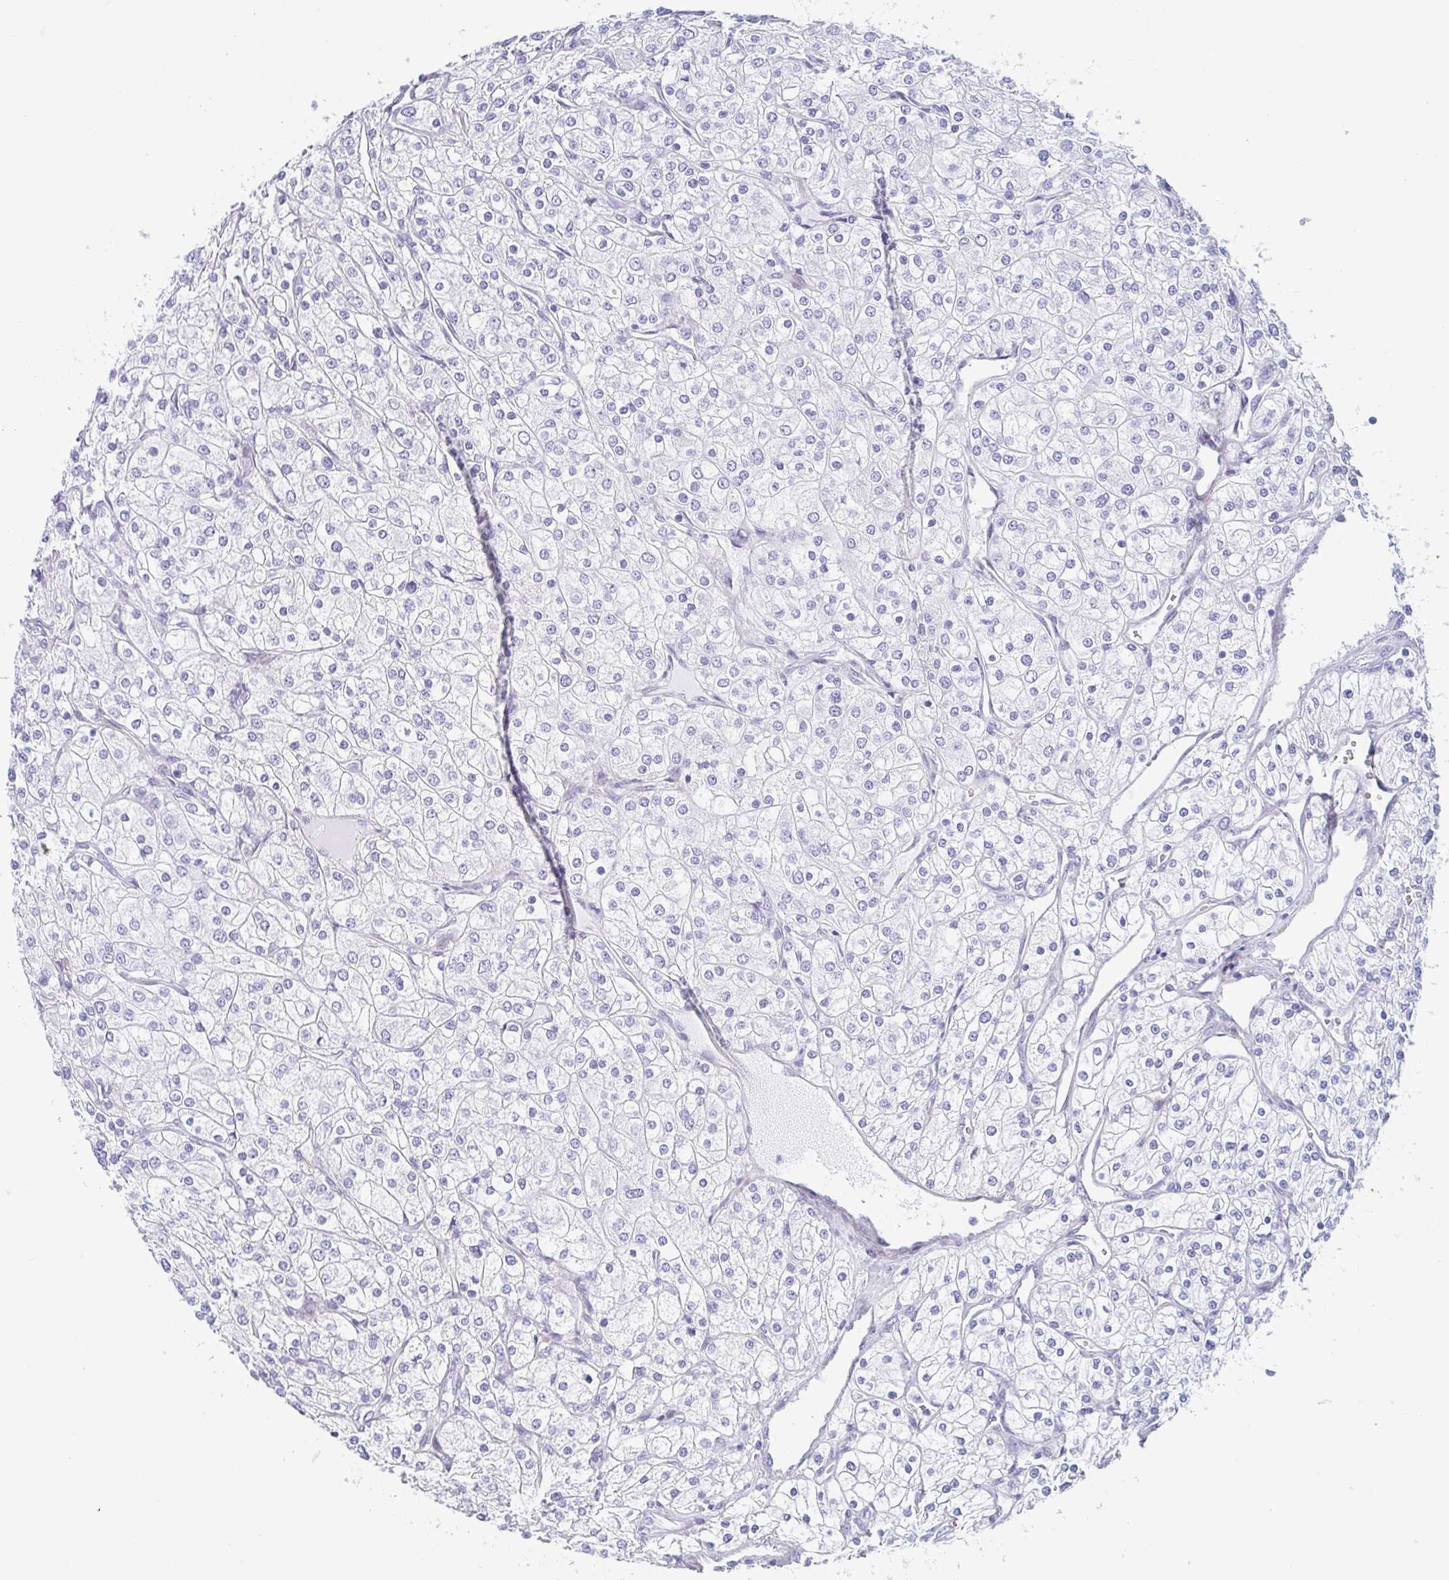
{"staining": {"intensity": "negative", "quantity": "none", "location": "none"}, "tissue": "renal cancer", "cell_type": "Tumor cells", "image_type": "cancer", "snomed": [{"axis": "morphology", "description": "Adenocarcinoma, NOS"}, {"axis": "topography", "description": "Kidney"}], "caption": "A micrograph of human renal cancer is negative for staining in tumor cells. (Stains: DAB immunohistochemistry with hematoxylin counter stain, Microscopy: brightfield microscopy at high magnification).", "gene": "DYNC1I1", "patient": {"sex": "male", "age": 80}}